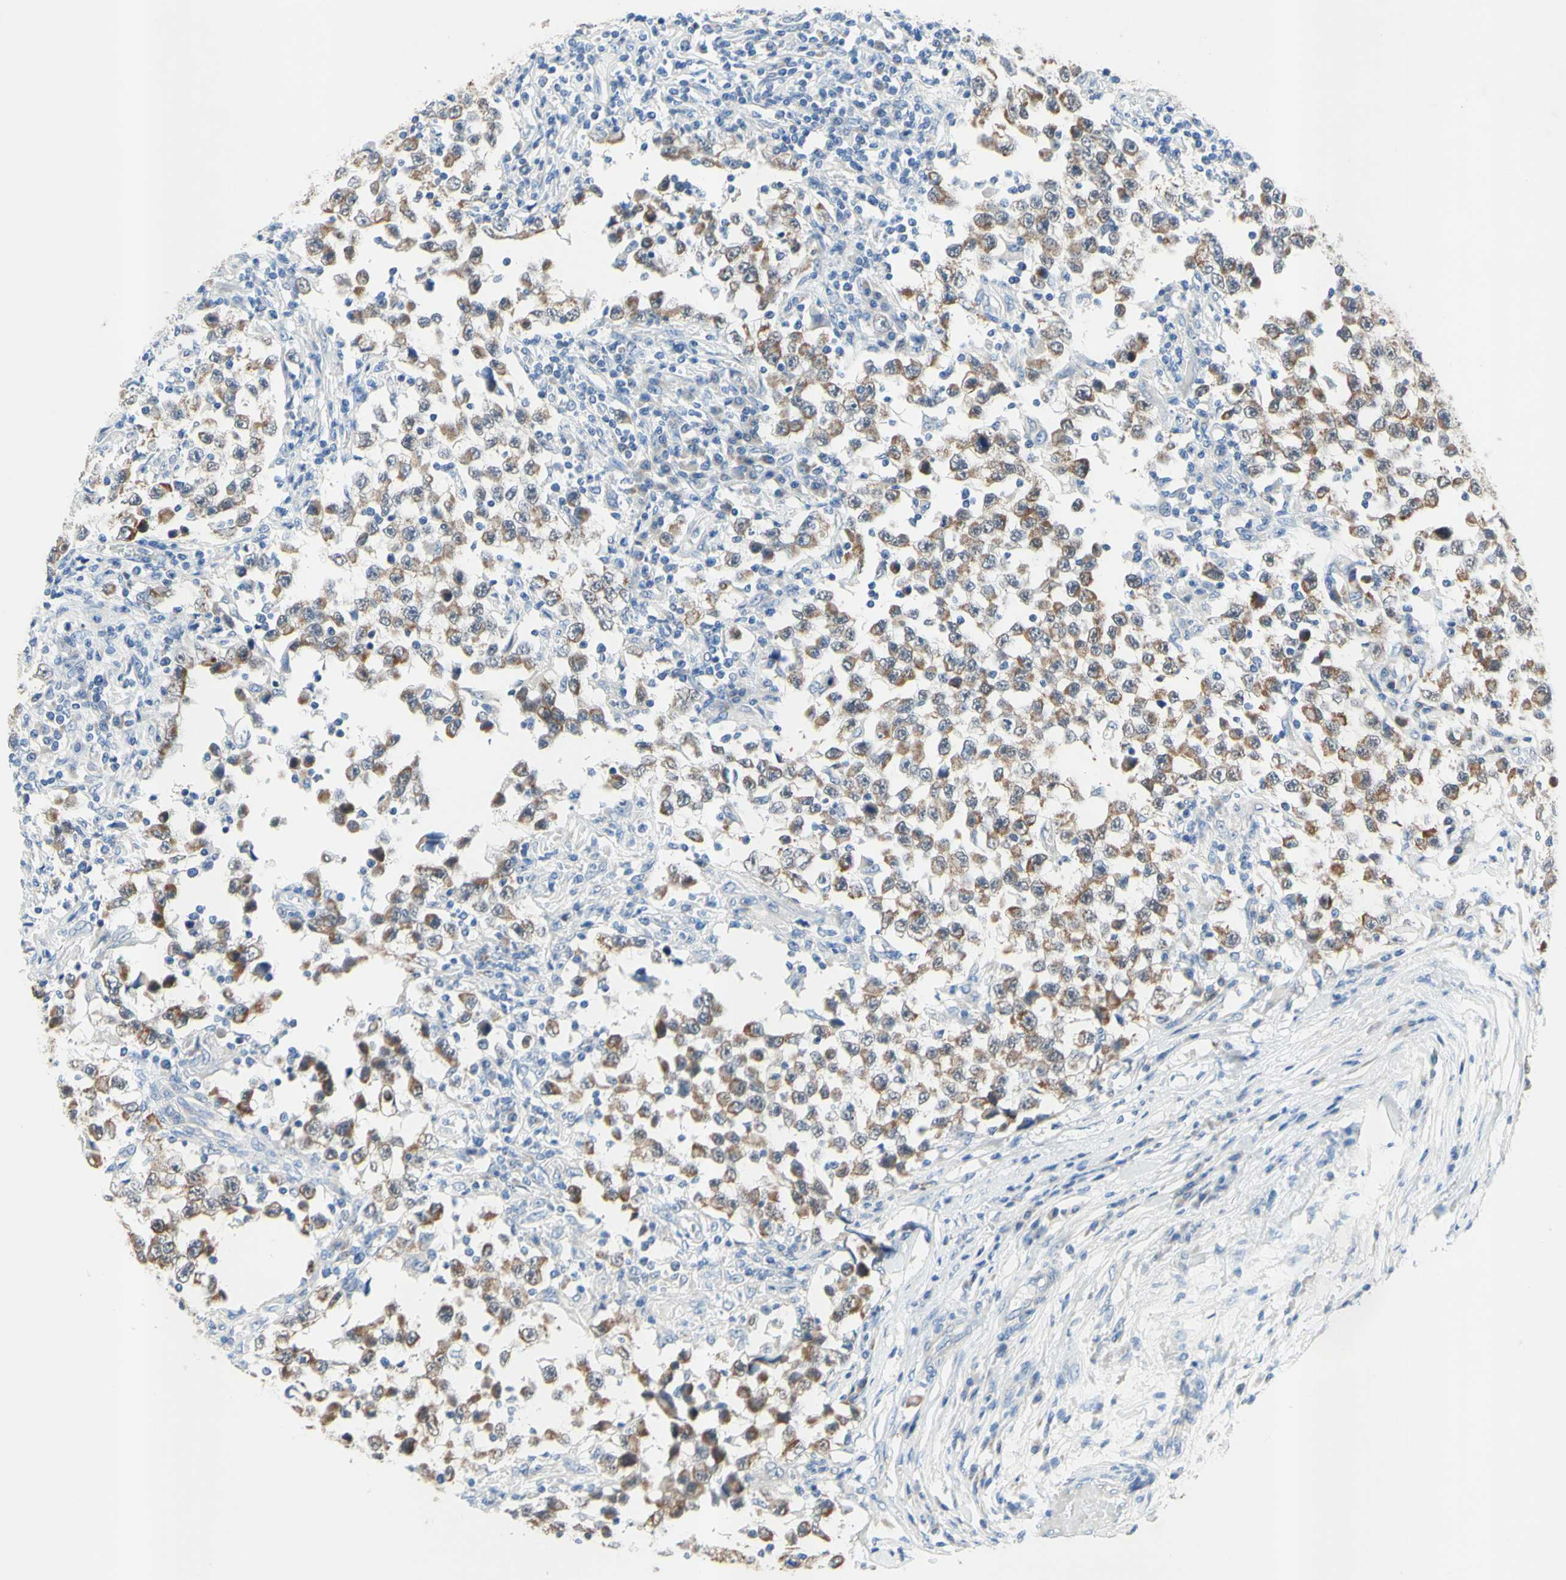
{"staining": {"intensity": "weak", "quantity": ">75%", "location": "cytoplasmic/membranous"}, "tissue": "testis cancer", "cell_type": "Tumor cells", "image_type": "cancer", "snomed": [{"axis": "morphology", "description": "Carcinoma, Embryonal, NOS"}, {"axis": "topography", "description": "Testis"}], "caption": "Testis cancer (embryonal carcinoma) was stained to show a protein in brown. There is low levels of weak cytoplasmic/membranous positivity in approximately >75% of tumor cells.", "gene": "MFF", "patient": {"sex": "male", "age": 21}}